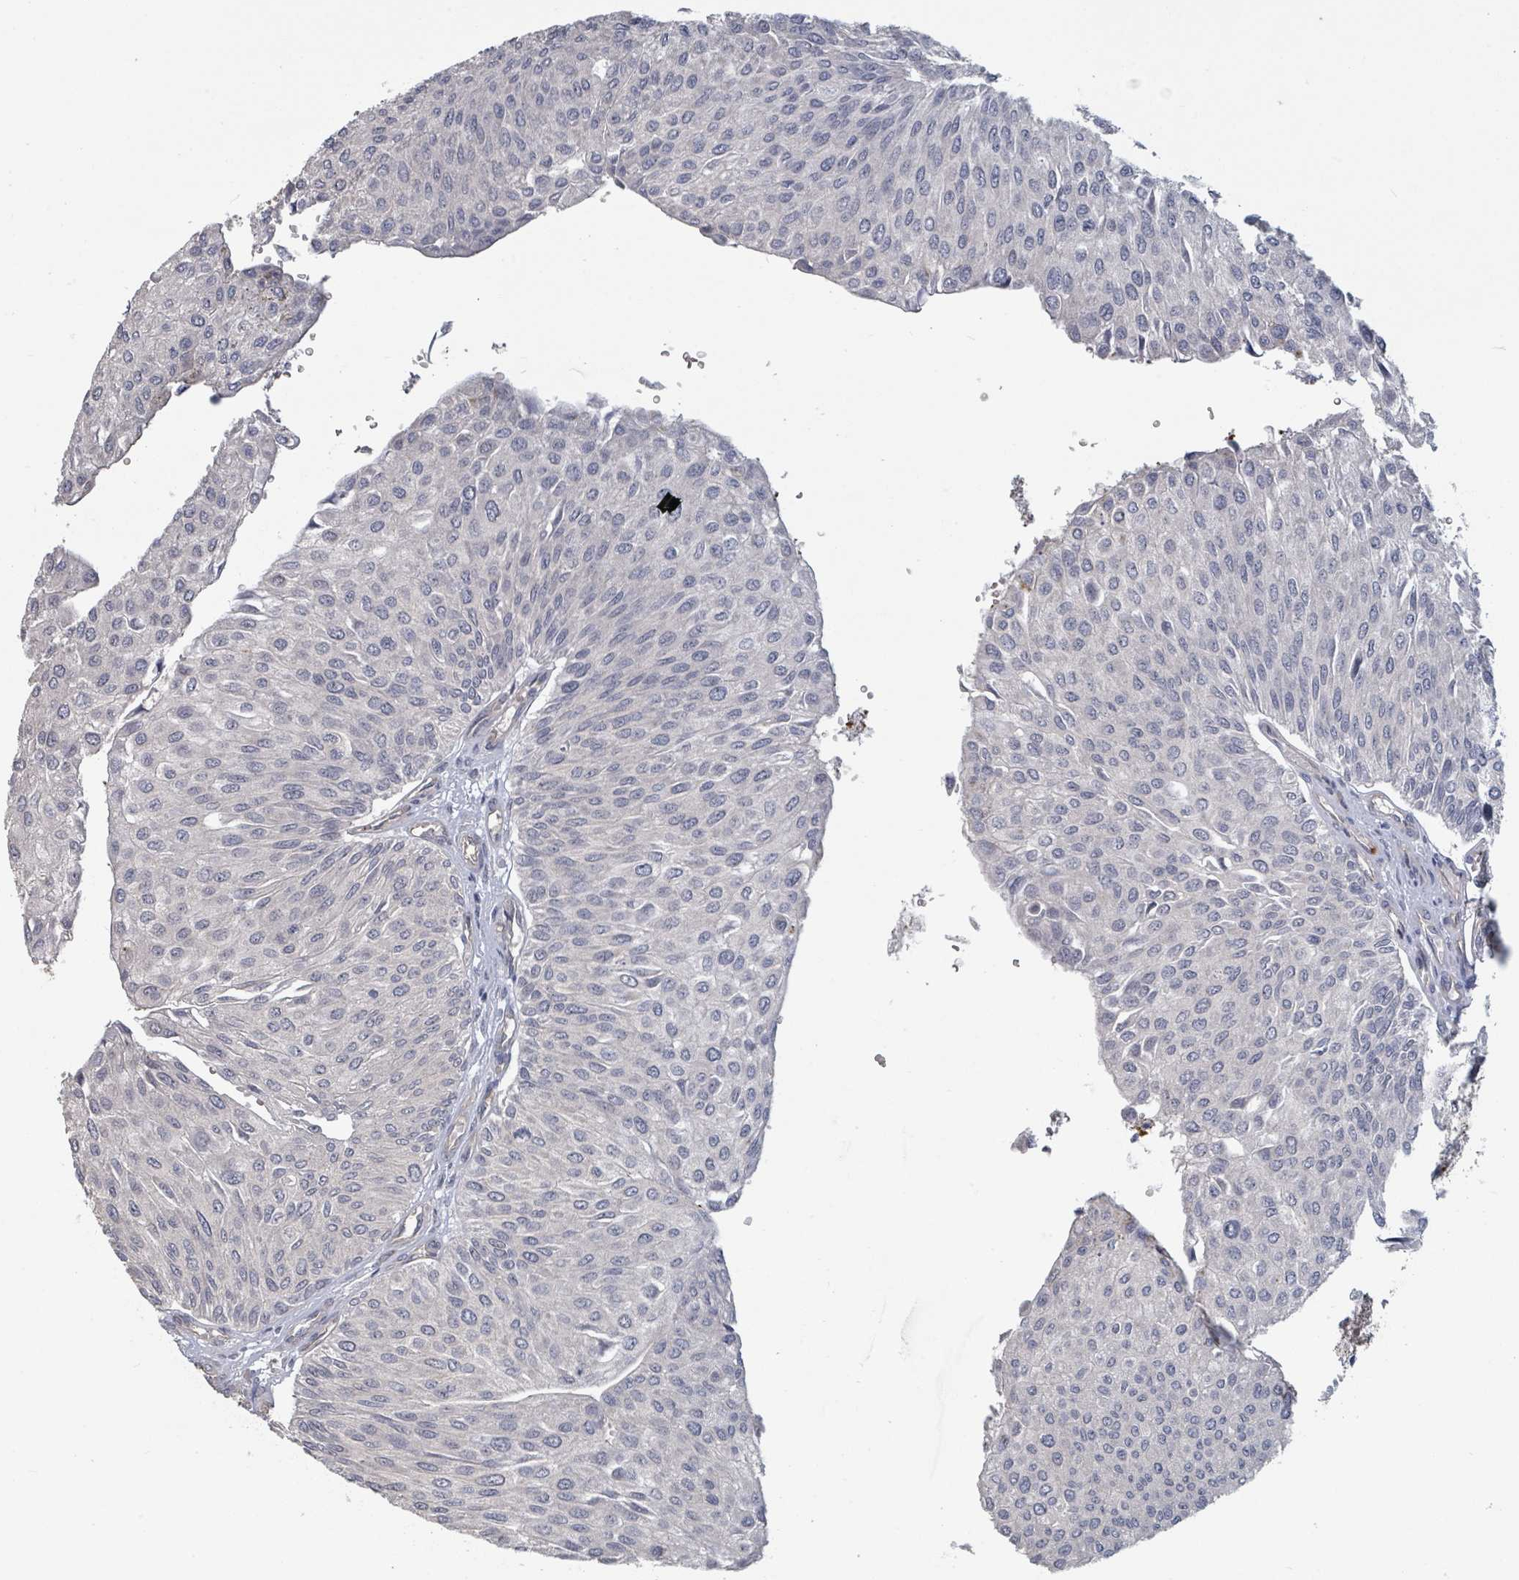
{"staining": {"intensity": "negative", "quantity": "none", "location": "none"}, "tissue": "urothelial cancer", "cell_type": "Tumor cells", "image_type": "cancer", "snomed": [{"axis": "morphology", "description": "Urothelial carcinoma, NOS"}, {"axis": "topography", "description": "Urinary bladder"}], "caption": "A high-resolution photomicrograph shows immunohistochemistry staining of urothelial cancer, which reveals no significant positivity in tumor cells.", "gene": "PLAUR", "patient": {"sex": "male", "age": 67}}